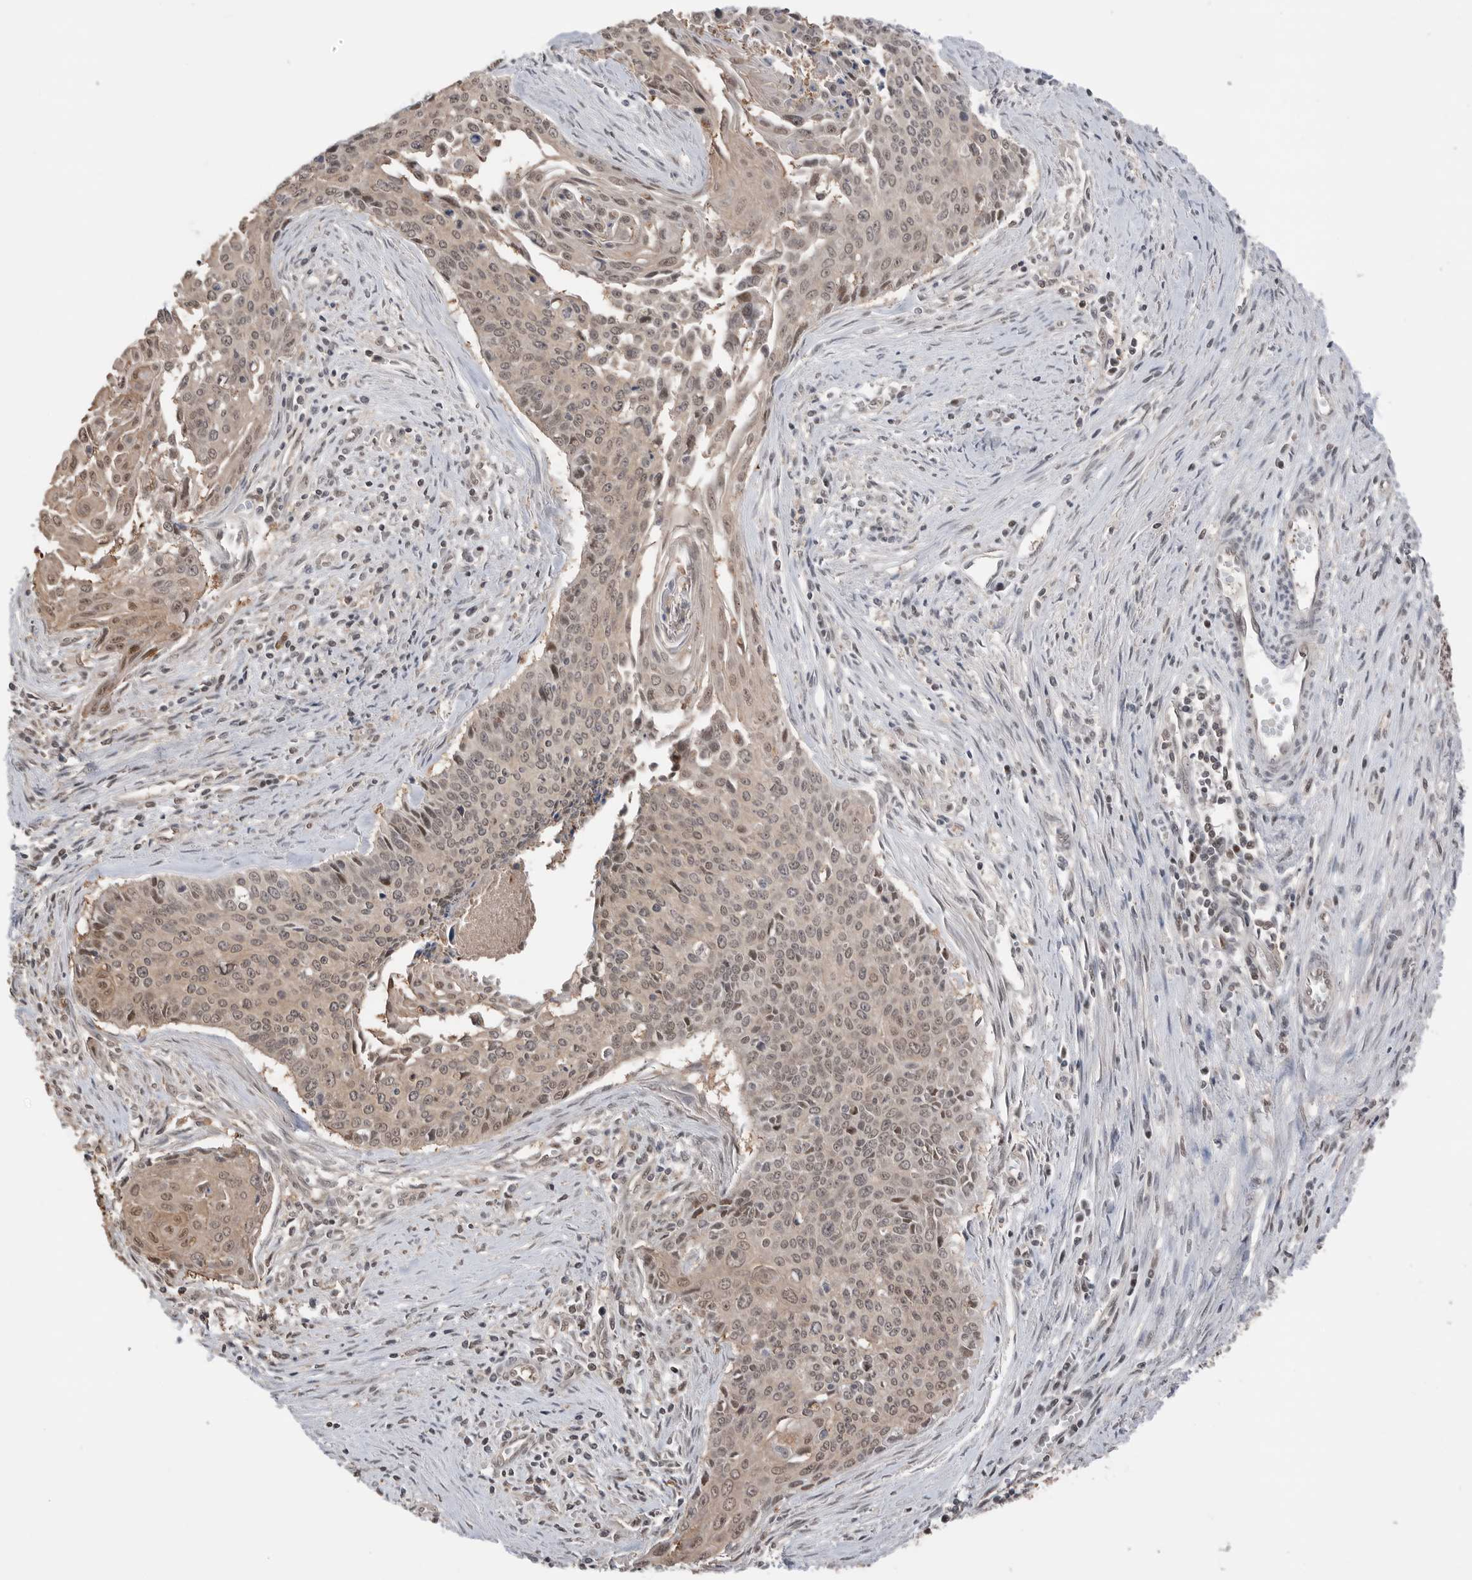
{"staining": {"intensity": "weak", "quantity": ">75%", "location": "nuclear"}, "tissue": "cervical cancer", "cell_type": "Tumor cells", "image_type": "cancer", "snomed": [{"axis": "morphology", "description": "Squamous cell carcinoma, NOS"}, {"axis": "topography", "description": "Cervix"}], "caption": "This micrograph demonstrates IHC staining of human cervical squamous cell carcinoma, with low weak nuclear expression in about >75% of tumor cells.", "gene": "PEAK1", "patient": {"sex": "female", "age": 55}}